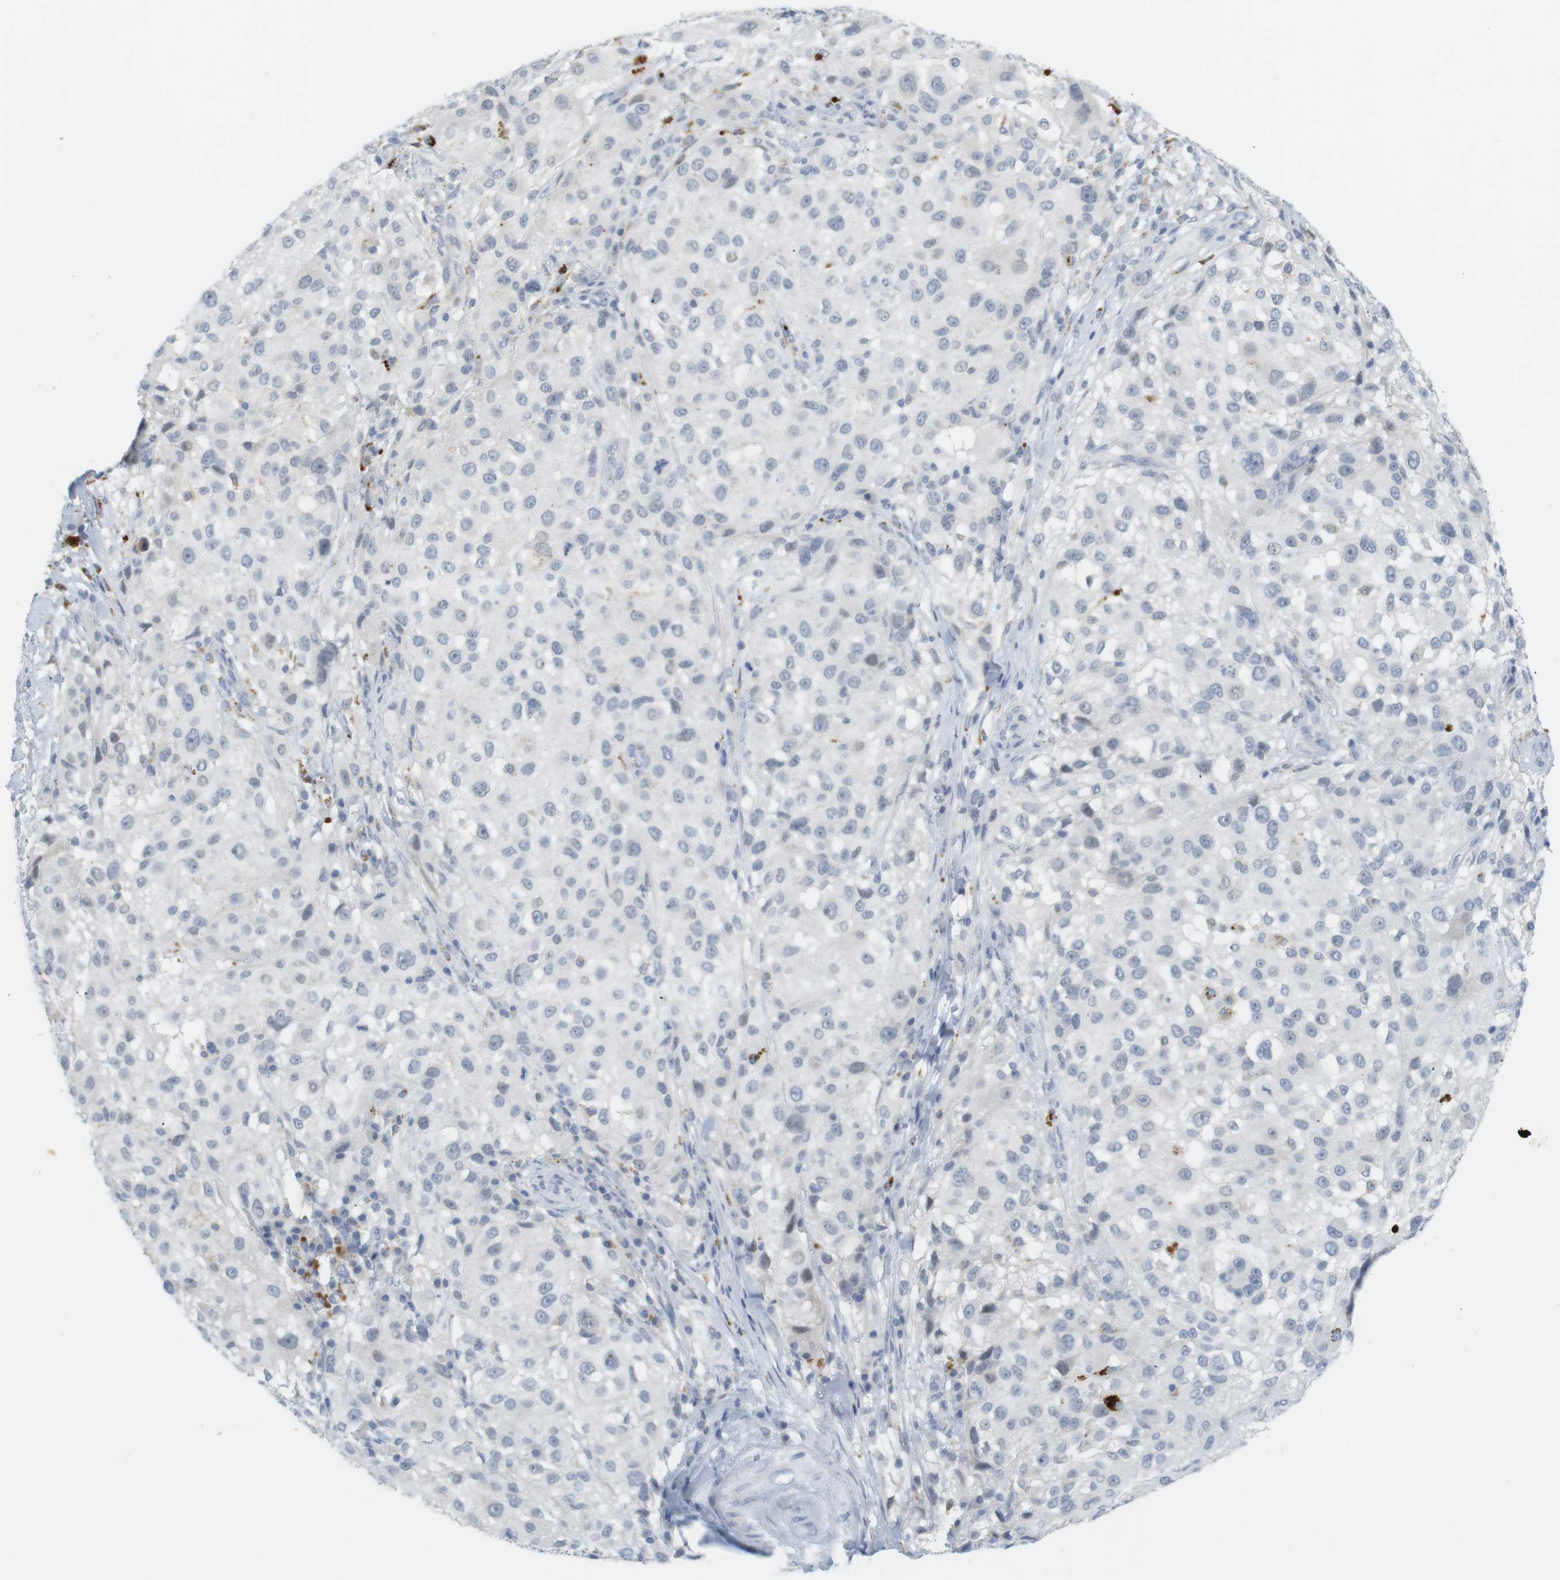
{"staining": {"intensity": "negative", "quantity": "none", "location": "none"}, "tissue": "melanoma", "cell_type": "Tumor cells", "image_type": "cancer", "snomed": [{"axis": "morphology", "description": "Necrosis, NOS"}, {"axis": "morphology", "description": "Malignant melanoma, NOS"}, {"axis": "topography", "description": "Skin"}], "caption": "A high-resolution image shows immunohistochemistry (IHC) staining of malignant melanoma, which displays no significant positivity in tumor cells.", "gene": "YIPF1", "patient": {"sex": "female", "age": 87}}